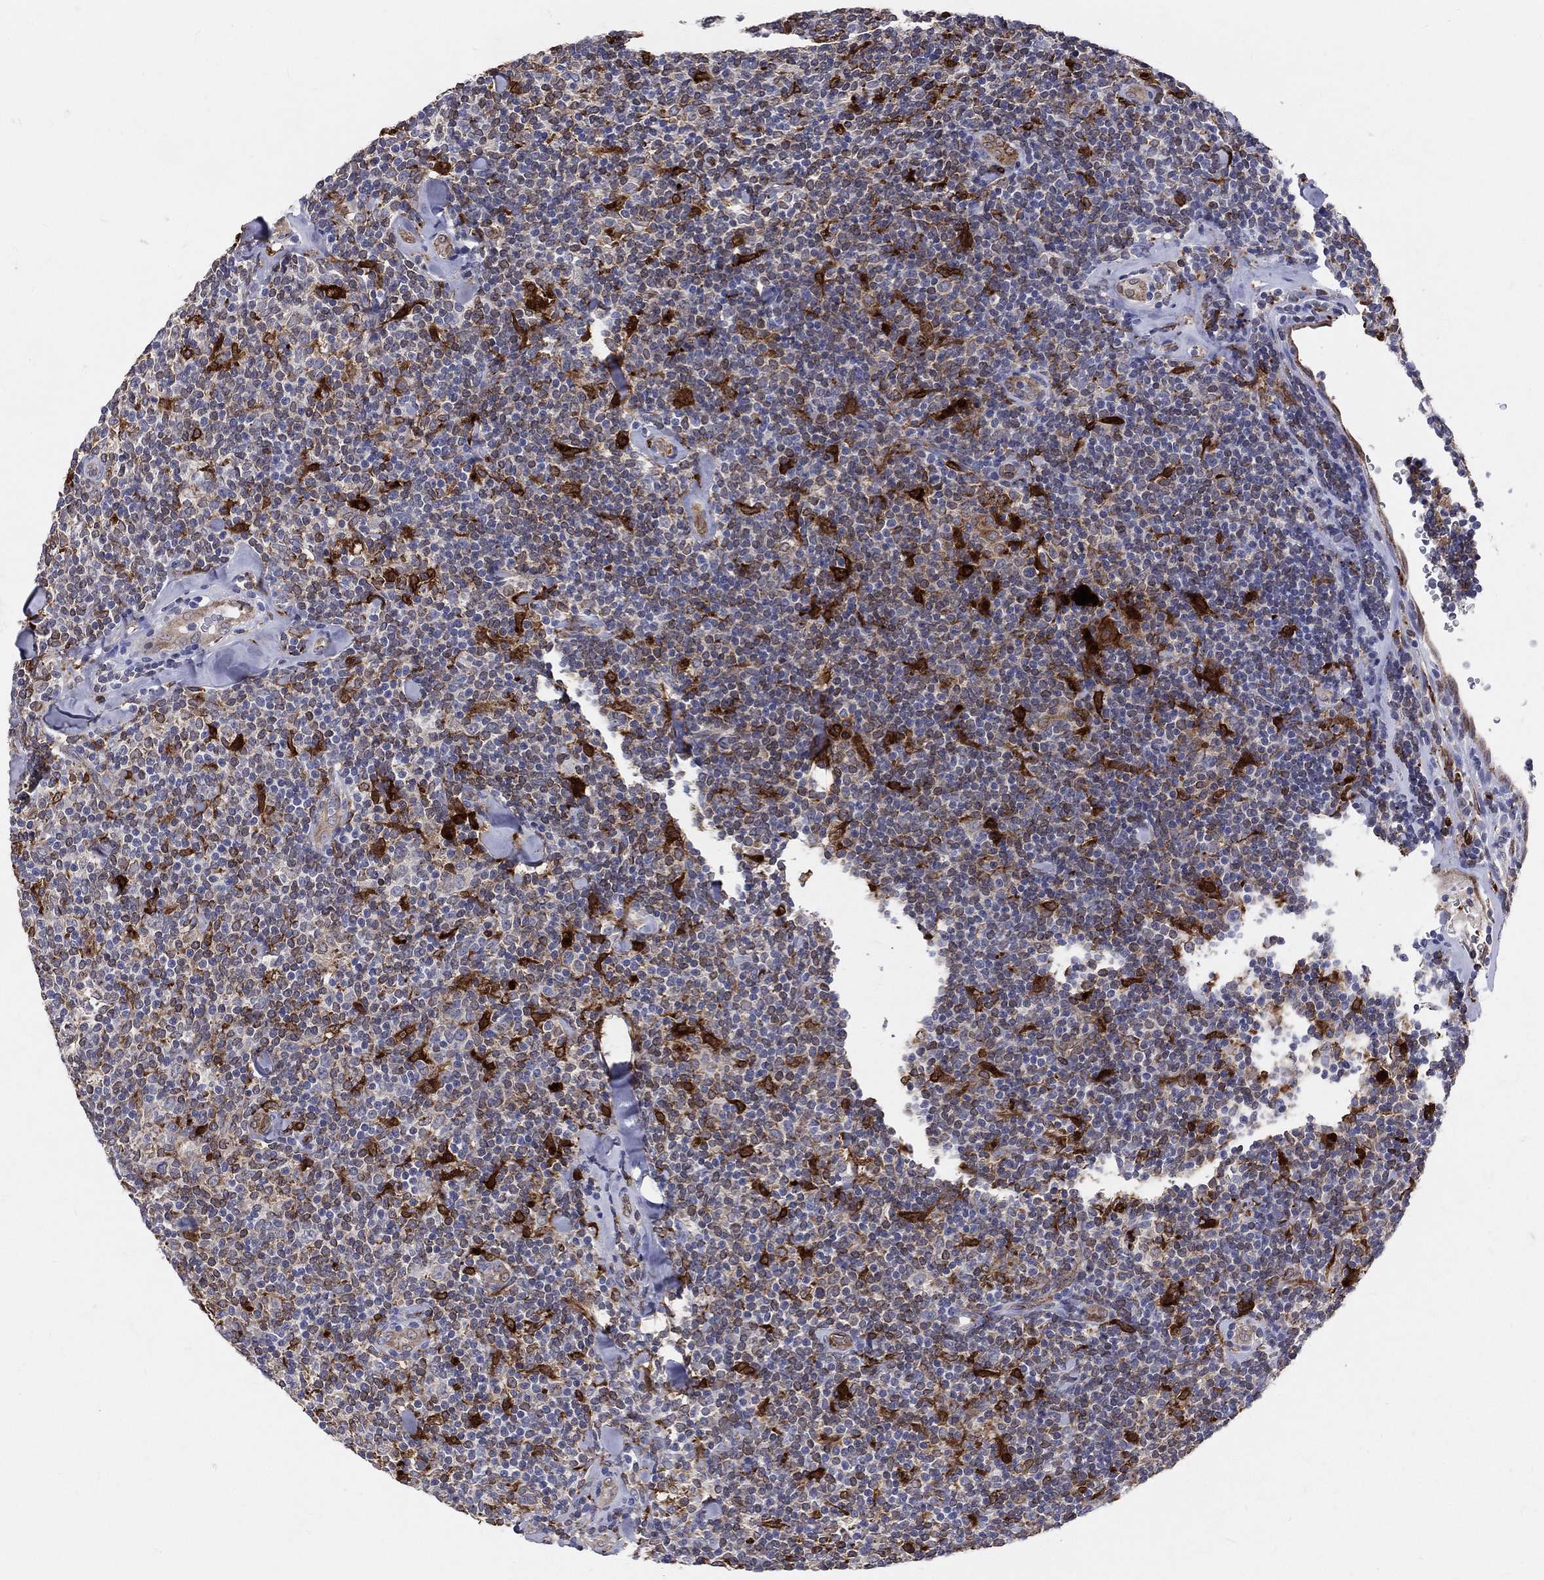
{"staining": {"intensity": "strong", "quantity": "<25%", "location": "cytoplasmic/membranous"}, "tissue": "lymphoma", "cell_type": "Tumor cells", "image_type": "cancer", "snomed": [{"axis": "morphology", "description": "Malignant lymphoma, non-Hodgkin's type, Low grade"}, {"axis": "topography", "description": "Lymph node"}], "caption": "IHC (DAB (3,3'-diaminobenzidine)) staining of human lymphoma exhibits strong cytoplasmic/membranous protein positivity in about <25% of tumor cells.", "gene": "CD74", "patient": {"sex": "female", "age": 56}}